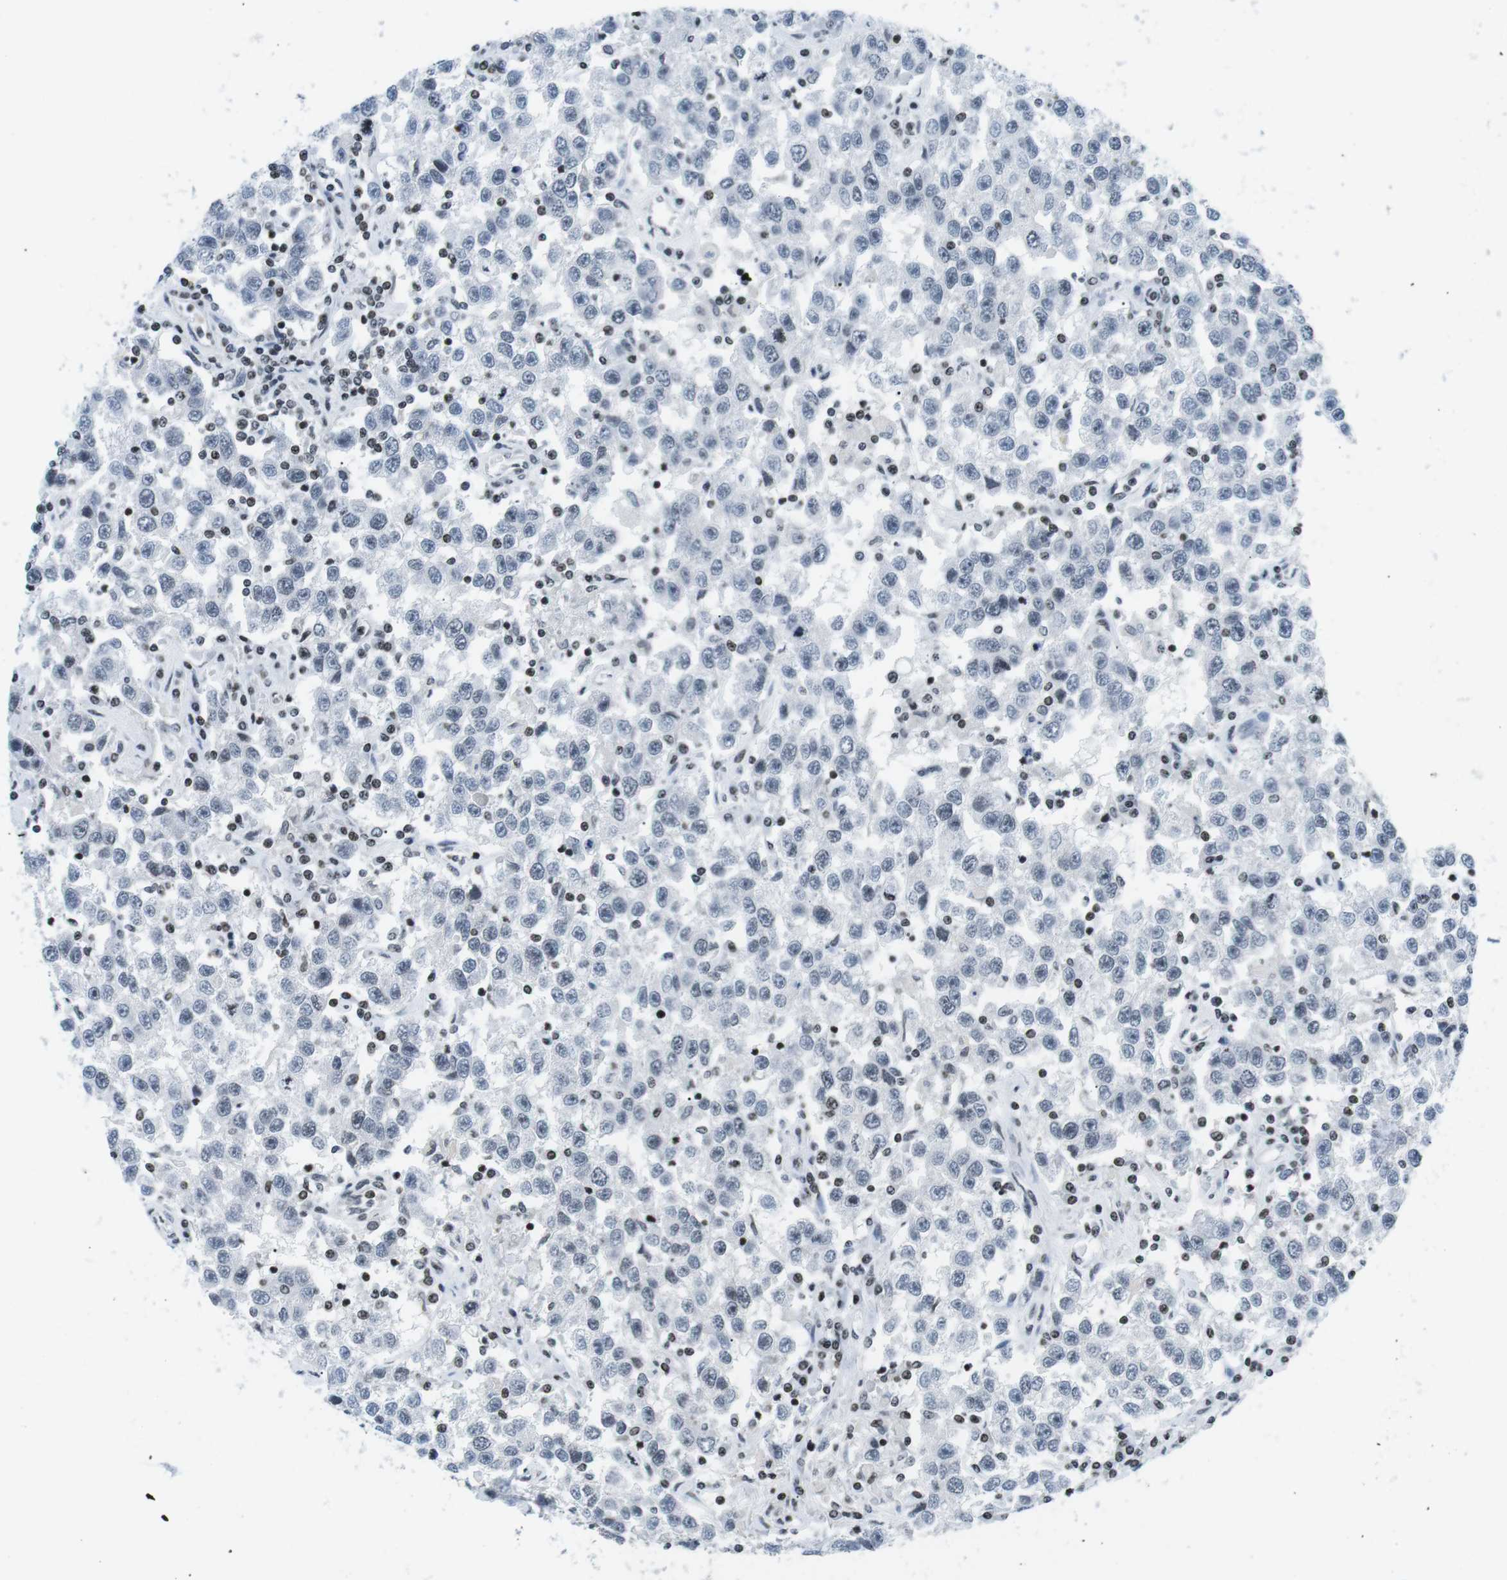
{"staining": {"intensity": "negative", "quantity": "none", "location": "none"}, "tissue": "testis cancer", "cell_type": "Tumor cells", "image_type": "cancer", "snomed": [{"axis": "morphology", "description": "Seminoma, NOS"}, {"axis": "topography", "description": "Testis"}], "caption": "Seminoma (testis) stained for a protein using immunohistochemistry (IHC) demonstrates no positivity tumor cells.", "gene": "E2F2", "patient": {"sex": "male", "age": 41}}